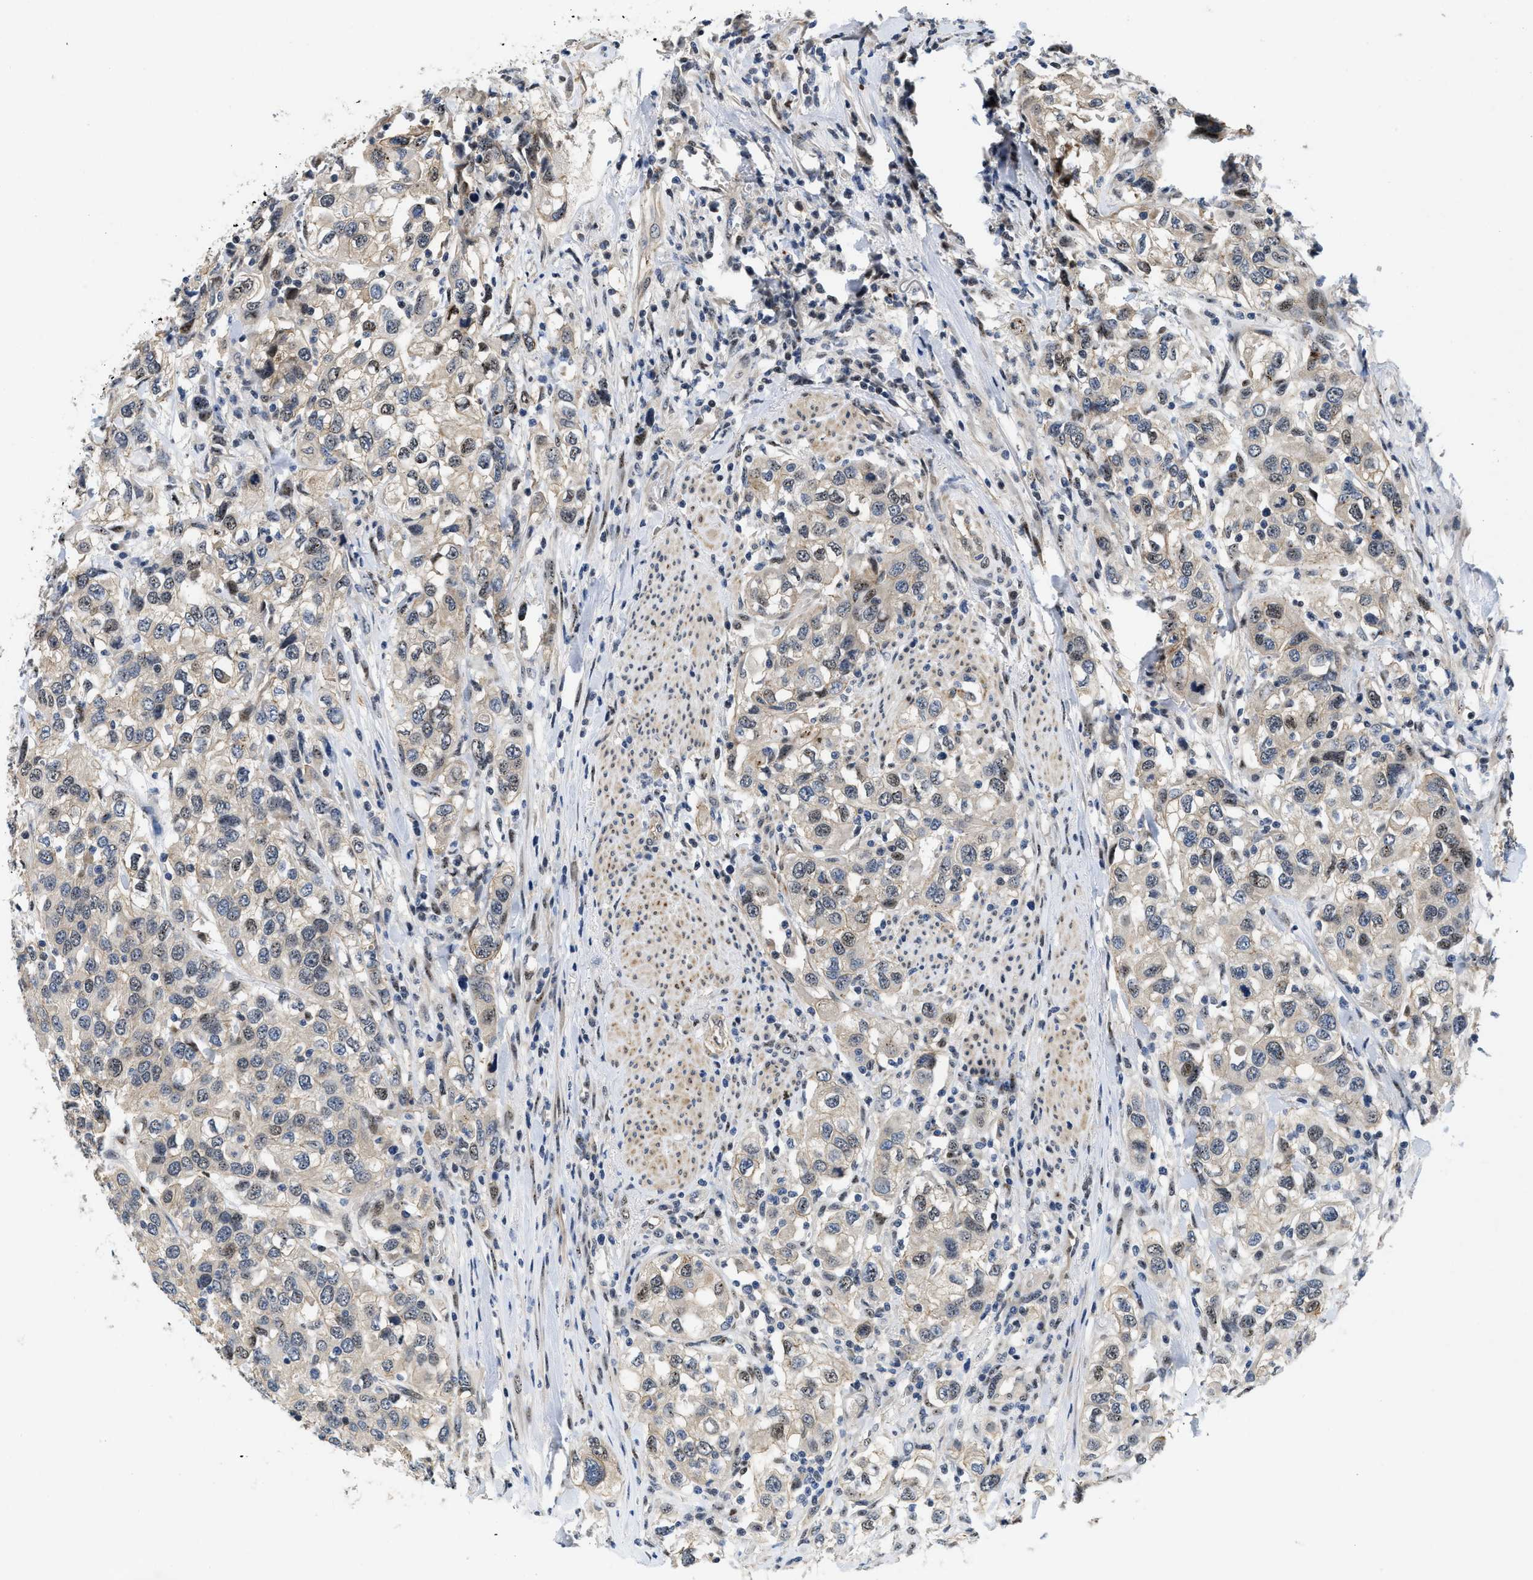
{"staining": {"intensity": "weak", "quantity": ">75%", "location": "cytoplasmic/membranous"}, "tissue": "urothelial cancer", "cell_type": "Tumor cells", "image_type": "cancer", "snomed": [{"axis": "morphology", "description": "Urothelial carcinoma, High grade"}, {"axis": "topography", "description": "Urinary bladder"}], "caption": "Immunohistochemical staining of high-grade urothelial carcinoma demonstrates low levels of weak cytoplasmic/membranous protein staining in approximately >75% of tumor cells.", "gene": "VIP", "patient": {"sex": "female", "age": 80}}